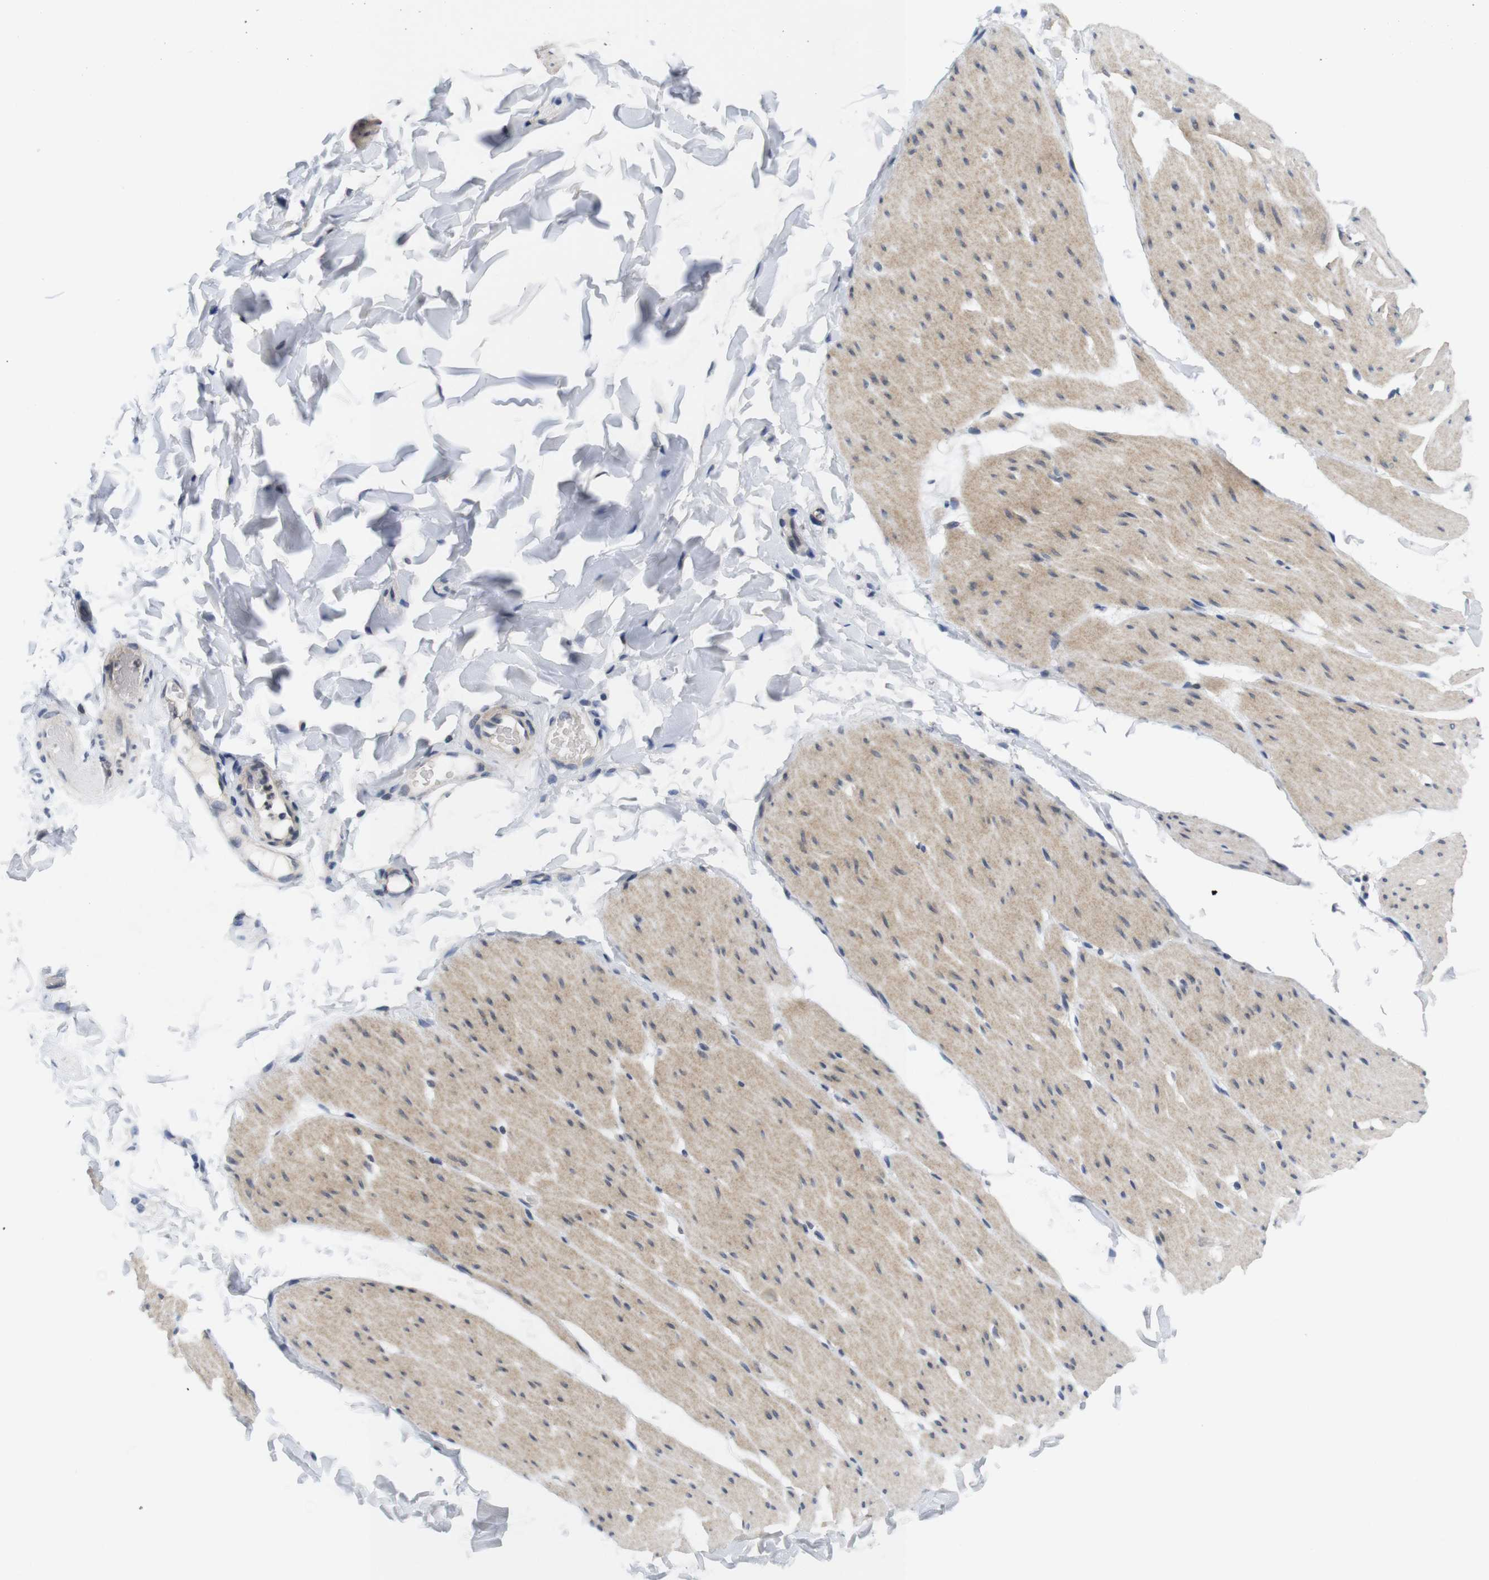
{"staining": {"intensity": "weak", "quantity": ">75%", "location": "cytoplasmic/membranous"}, "tissue": "smooth muscle", "cell_type": "Smooth muscle cells", "image_type": "normal", "snomed": [{"axis": "morphology", "description": "Normal tissue, NOS"}, {"axis": "topography", "description": "Smooth muscle"}, {"axis": "topography", "description": "Colon"}], "caption": "The image reveals staining of benign smooth muscle, revealing weak cytoplasmic/membranous protein positivity (brown color) within smooth muscle cells. The staining is performed using DAB brown chromogen to label protein expression. The nuclei are counter-stained blue using hematoxylin.", "gene": "SKP2", "patient": {"sex": "male", "age": 67}}